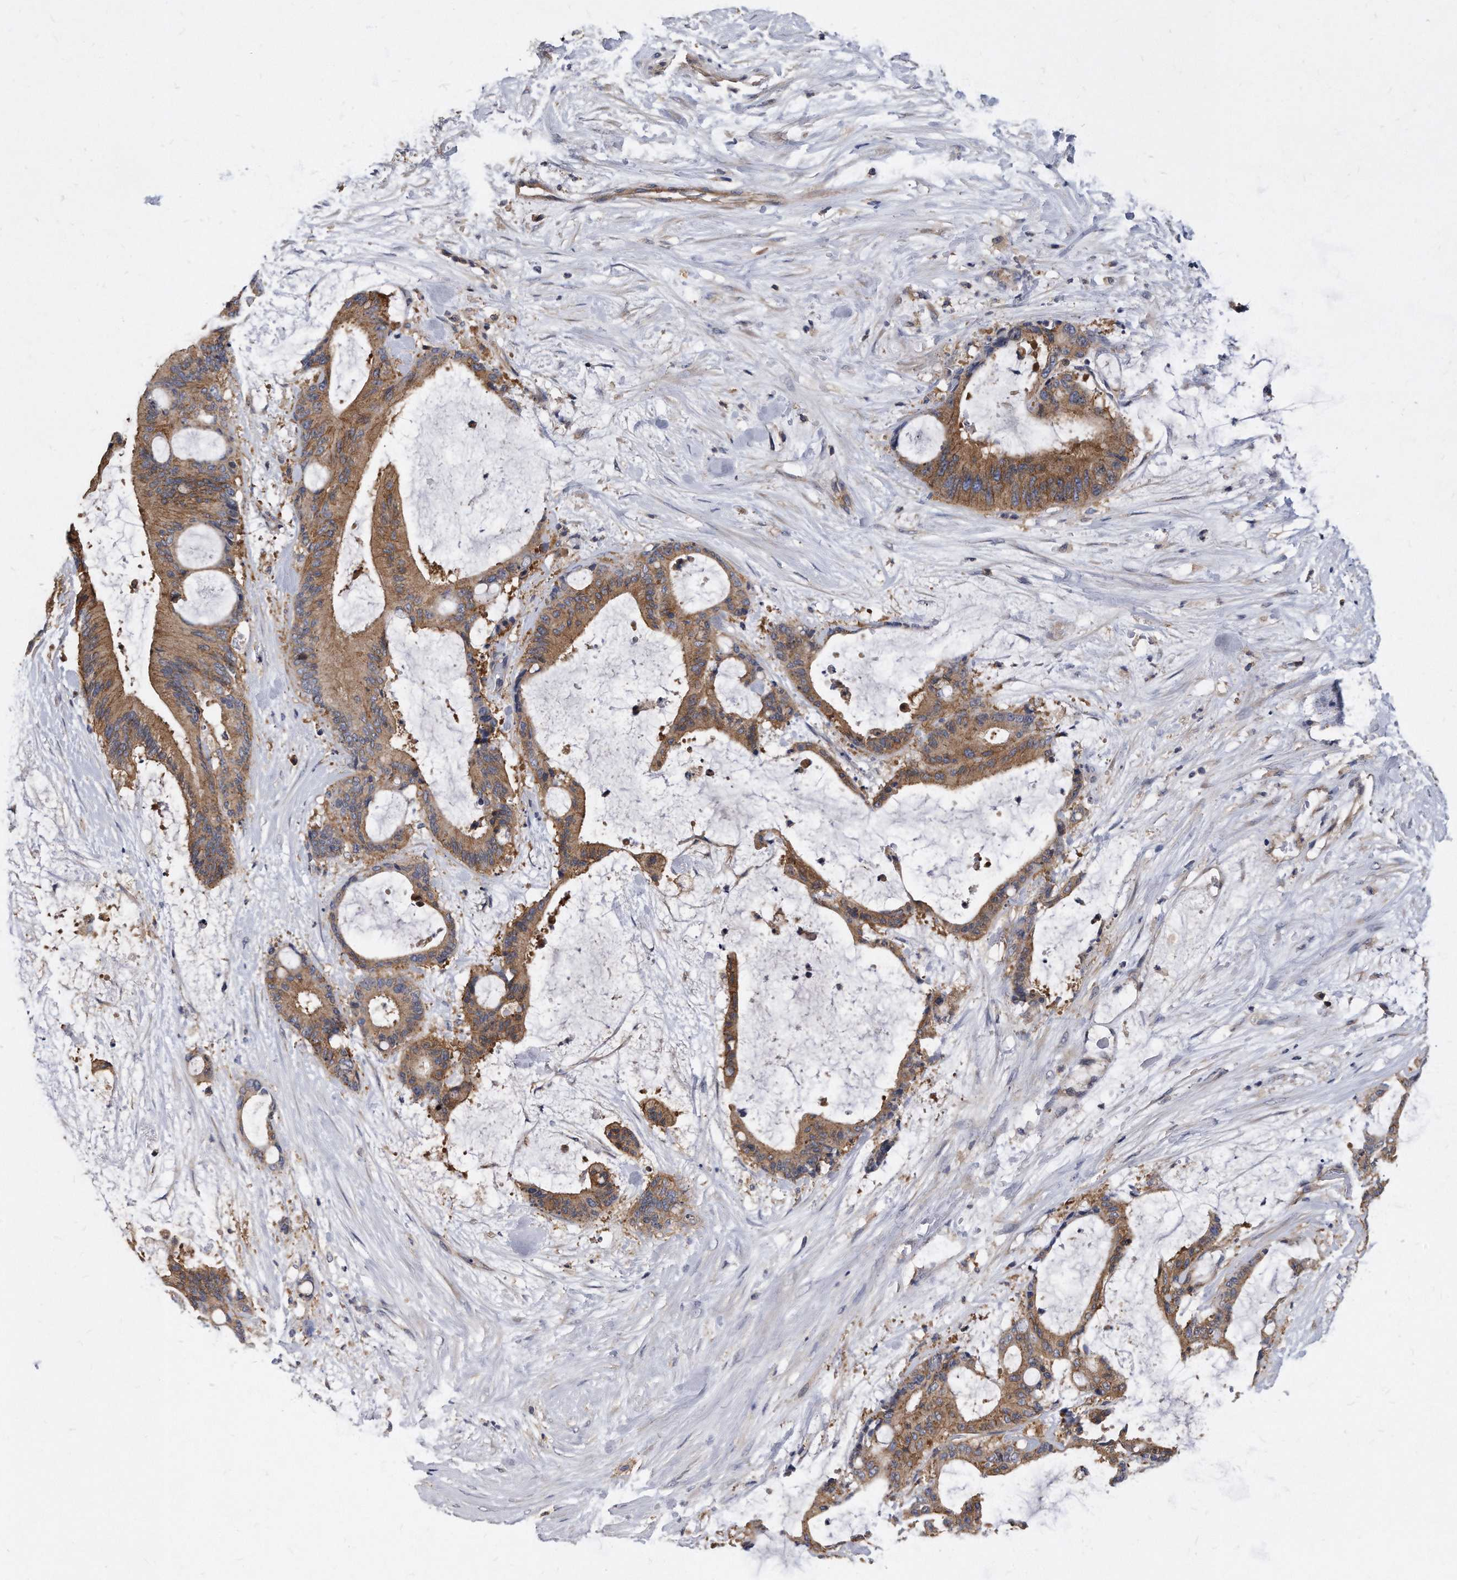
{"staining": {"intensity": "moderate", "quantity": ">75%", "location": "cytoplasmic/membranous"}, "tissue": "liver cancer", "cell_type": "Tumor cells", "image_type": "cancer", "snomed": [{"axis": "morphology", "description": "Cholangiocarcinoma"}, {"axis": "topography", "description": "Liver"}], "caption": "The photomicrograph exhibits a brown stain indicating the presence of a protein in the cytoplasmic/membranous of tumor cells in liver cholangiocarcinoma.", "gene": "ATG5", "patient": {"sex": "female", "age": 73}}